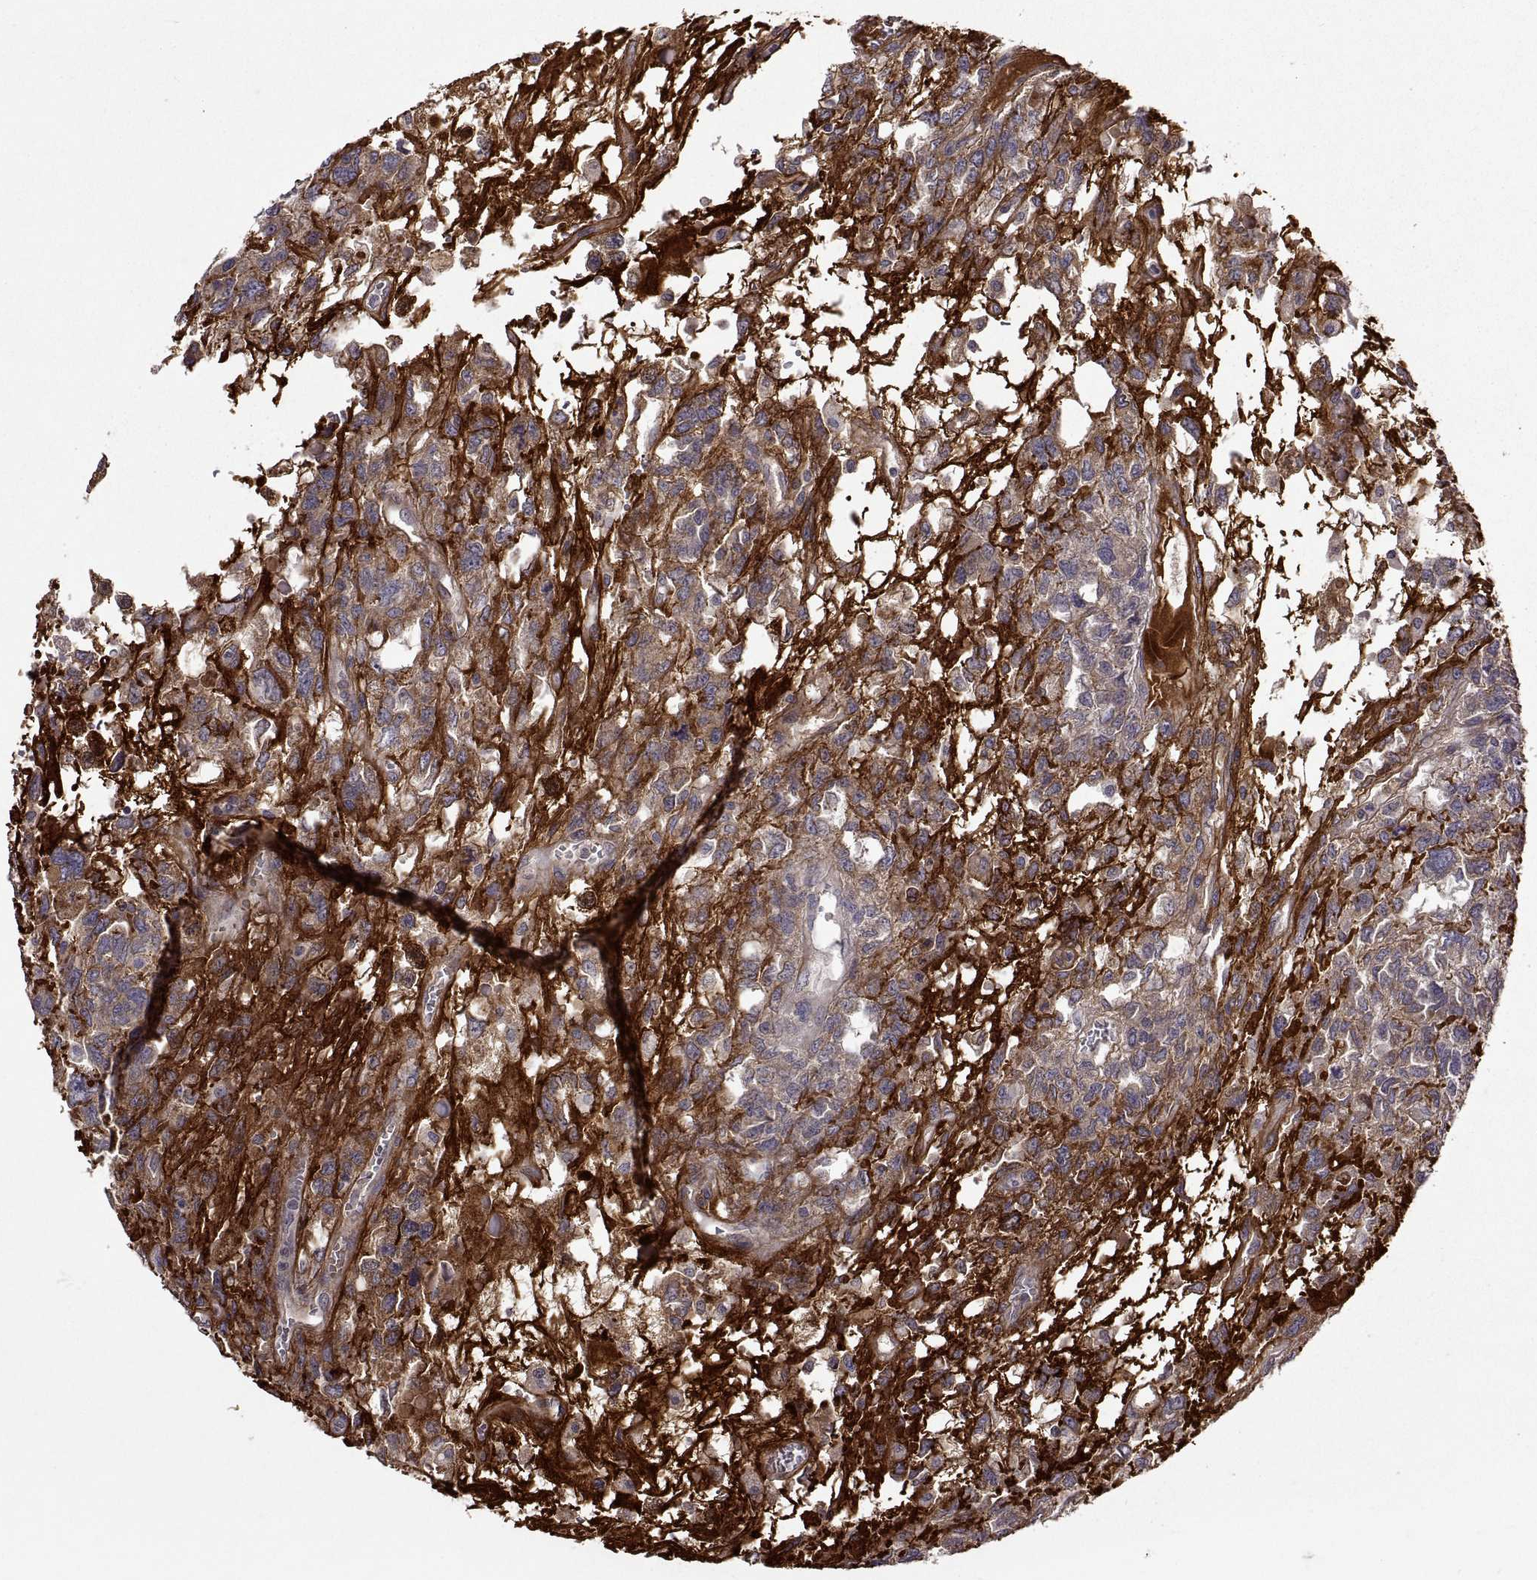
{"staining": {"intensity": "strong", "quantity": ">75%", "location": "cytoplasmic/membranous"}, "tissue": "testis cancer", "cell_type": "Tumor cells", "image_type": "cancer", "snomed": [{"axis": "morphology", "description": "Seminoma, NOS"}, {"axis": "topography", "description": "Testis"}], "caption": "Immunohistochemical staining of human testis cancer exhibits high levels of strong cytoplasmic/membranous positivity in about >75% of tumor cells.", "gene": "LAMA1", "patient": {"sex": "male", "age": 52}}